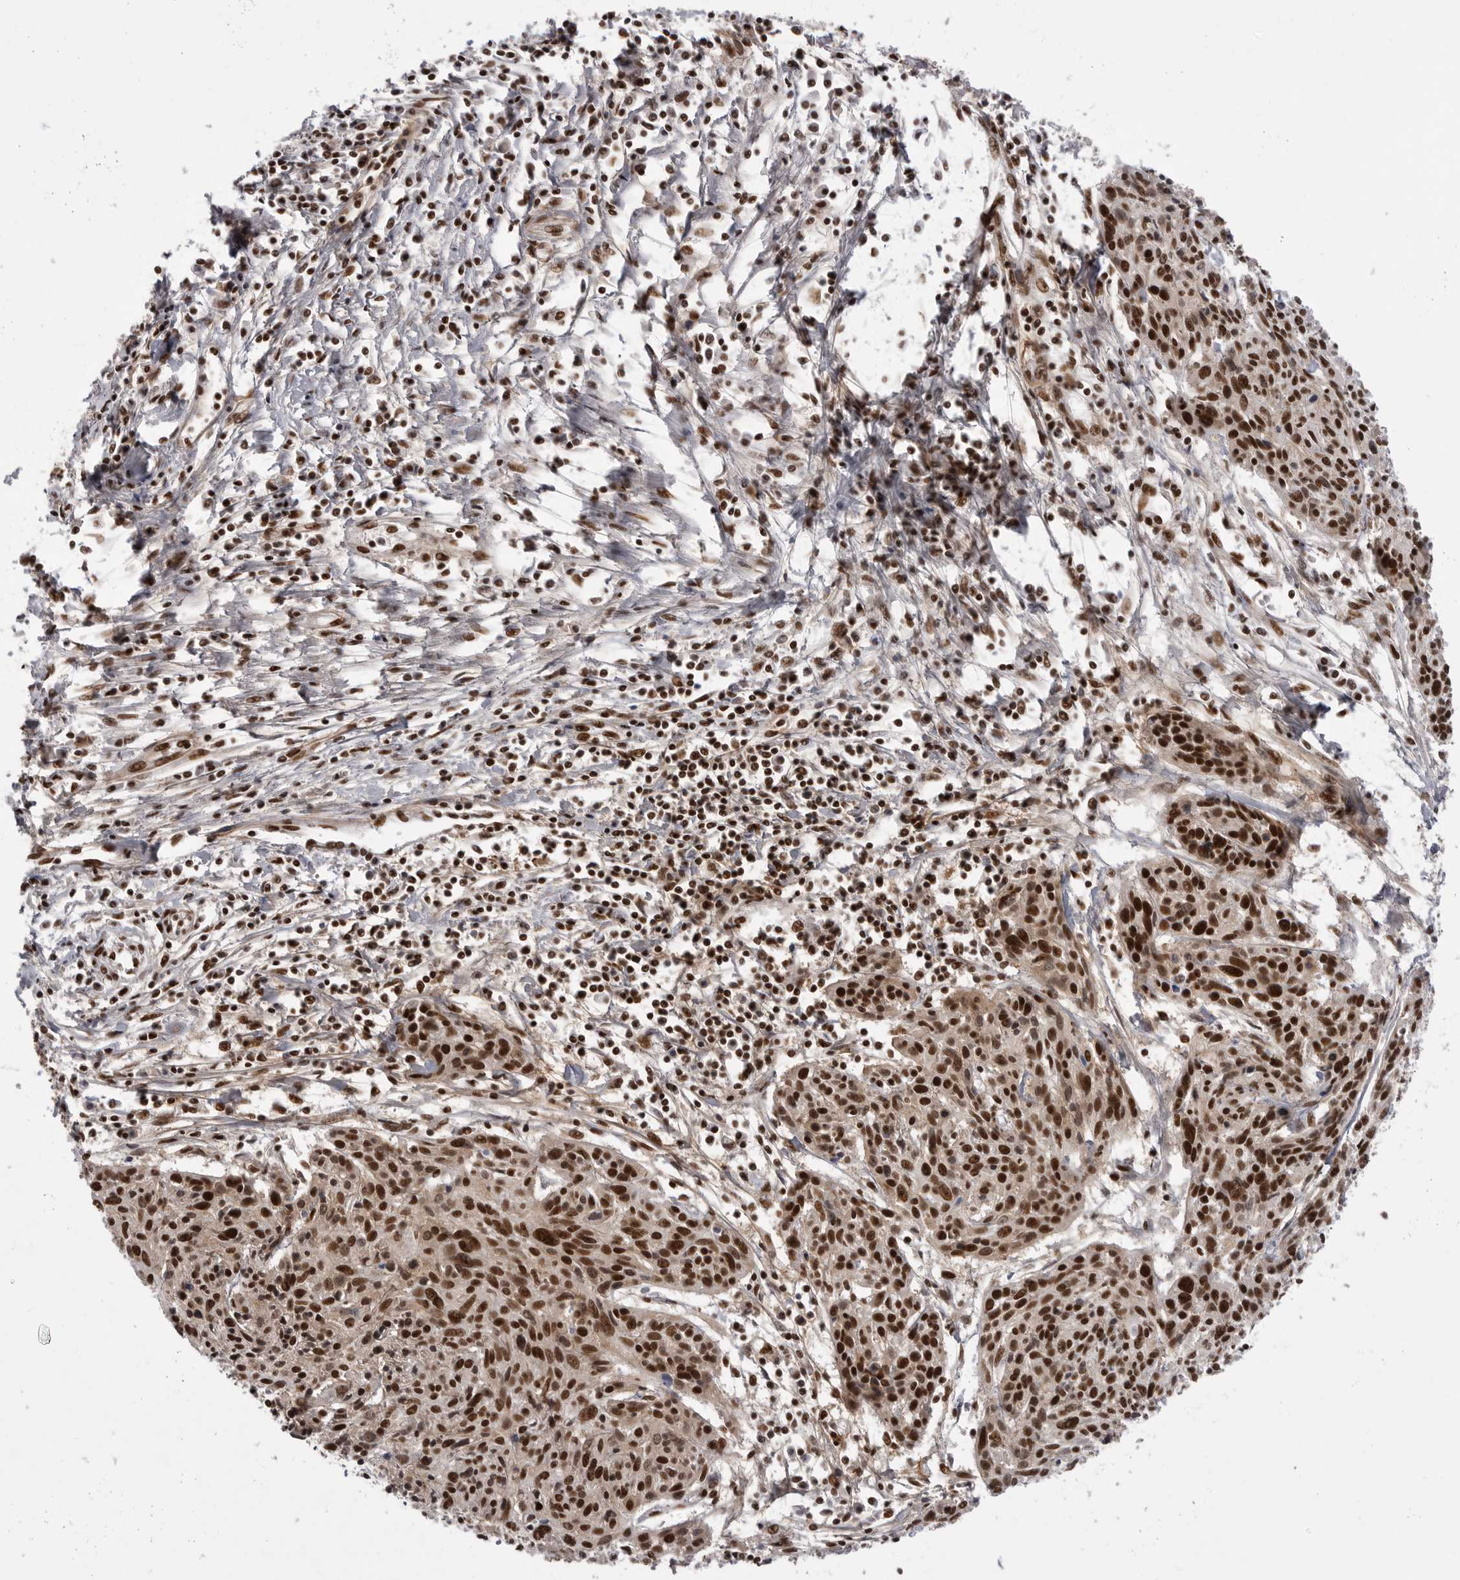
{"staining": {"intensity": "strong", "quantity": ">75%", "location": "cytoplasmic/membranous,nuclear"}, "tissue": "cervical cancer", "cell_type": "Tumor cells", "image_type": "cancer", "snomed": [{"axis": "morphology", "description": "Squamous cell carcinoma, NOS"}, {"axis": "topography", "description": "Cervix"}], "caption": "Human cervical cancer (squamous cell carcinoma) stained for a protein (brown) shows strong cytoplasmic/membranous and nuclear positive expression in about >75% of tumor cells.", "gene": "PPP1R8", "patient": {"sex": "female", "age": 51}}